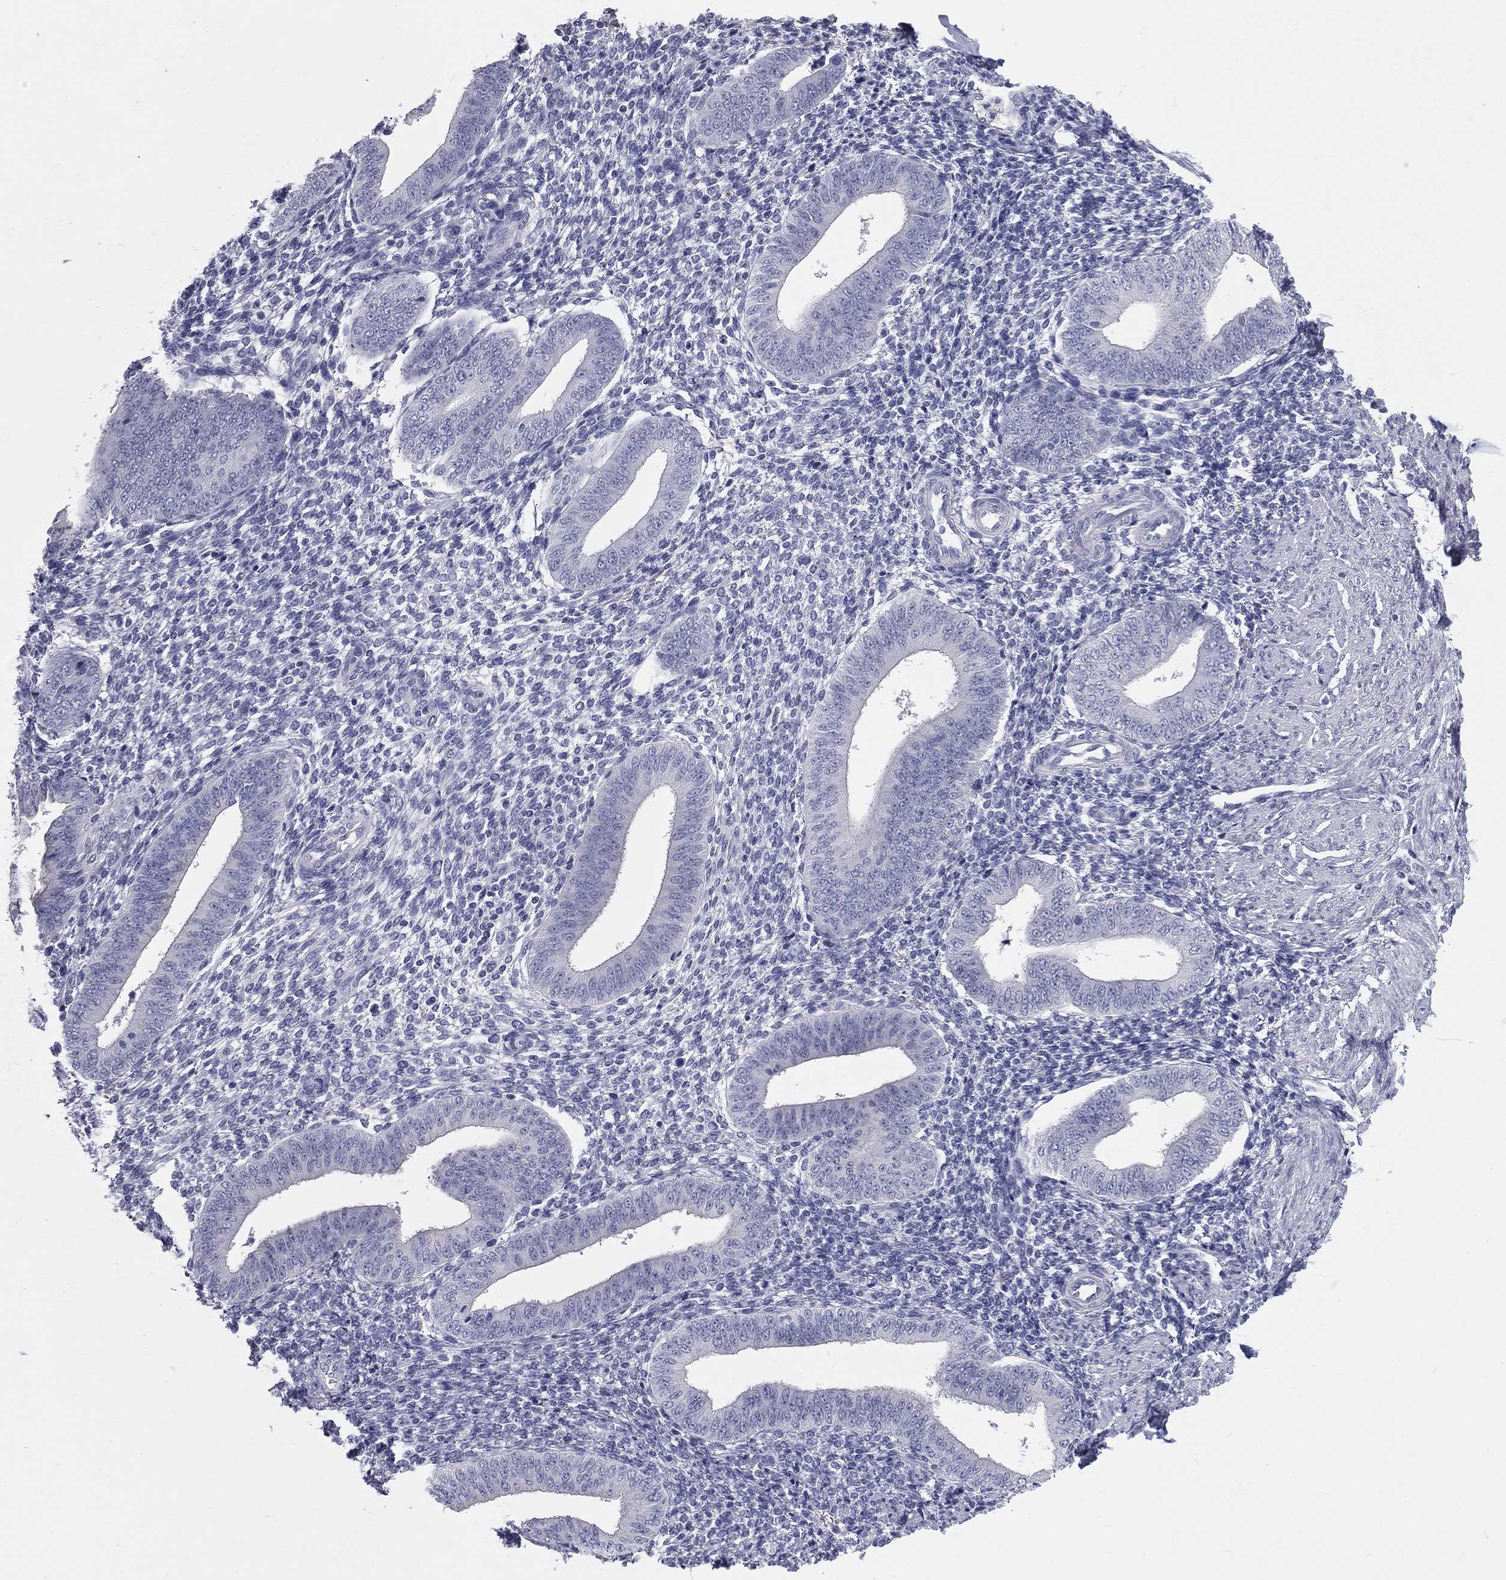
{"staining": {"intensity": "negative", "quantity": "none", "location": "none"}, "tissue": "endometrium", "cell_type": "Cells in endometrial stroma", "image_type": "normal", "snomed": [{"axis": "morphology", "description": "Normal tissue, NOS"}, {"axis": "topography", "description": "Endometrium"}], "caption": "A micrograph of human endometrium is negative for staining in cells in endometrial stroma. (Stains: DAB (3,3'-diaminobenzidine) IHC with hematoxylin counter stain, Microscopy: brightfield microscopy at high magnification).", "gene": "TFPI2", "patient": {"sex": "female", "age": 39}}